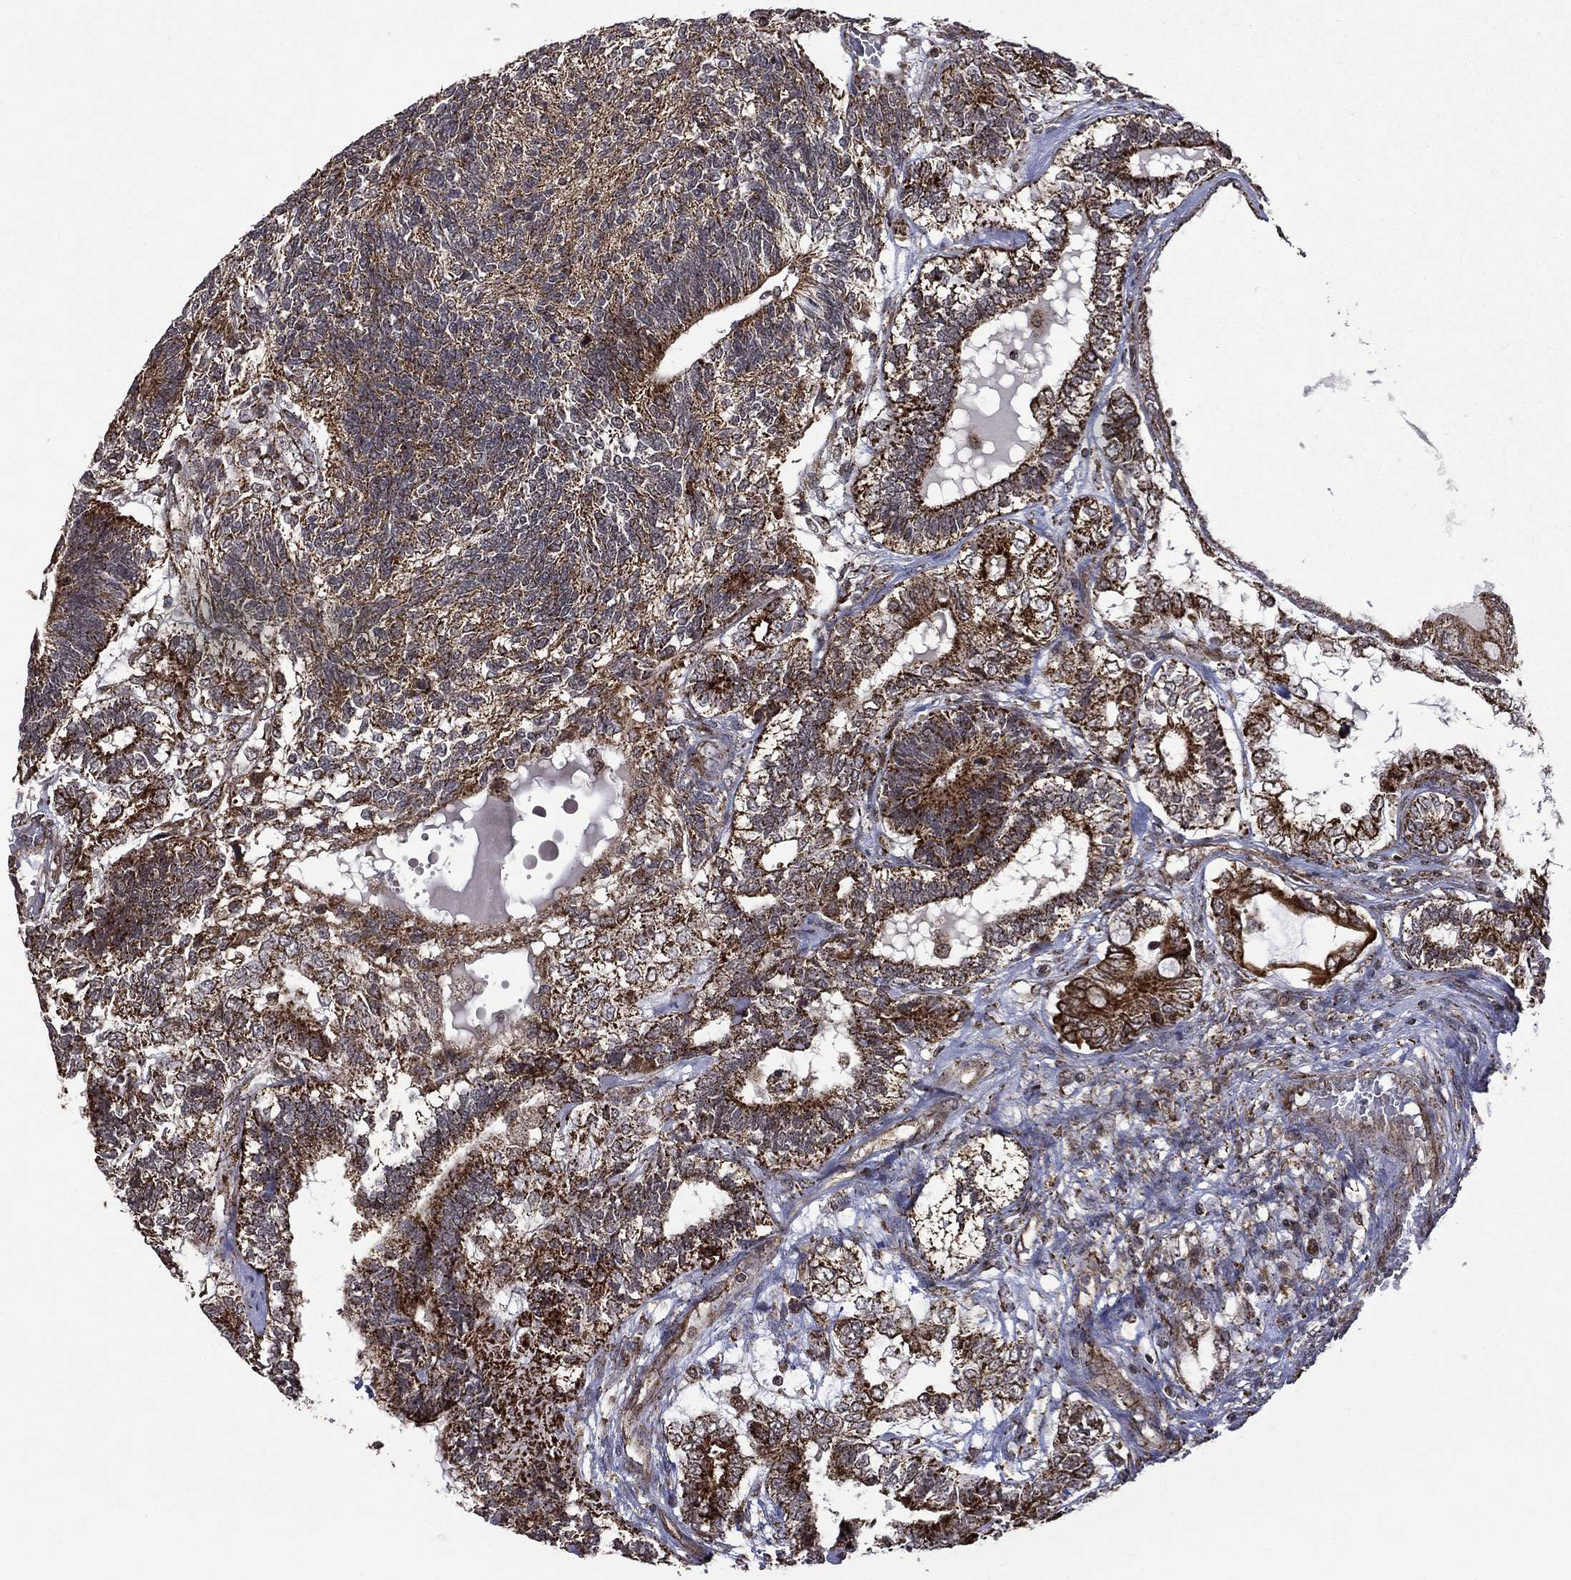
{"staining": {"intensity": "strong", "quantity": ">75%", "location": "cytoplasmic/membranous"}, "tissue": "testis cancer", "cell_type": "Tumor cells", "image_type": "cancer", "snomed": [{"axis": "morphology", "description": "Seminoma, NOS"}, {"axis": "morphology", "description": "Carcinoma, Embryonal, NOS"}, {"axis": "topography", "description": "Testis"}], "caption": "Testis cancer stained for a protein exhibits strong cytoplasmic/membranous positivity in tumor cells.", "gene": "GIMAP6", "patient": {"sex": "male", "age": 41}}